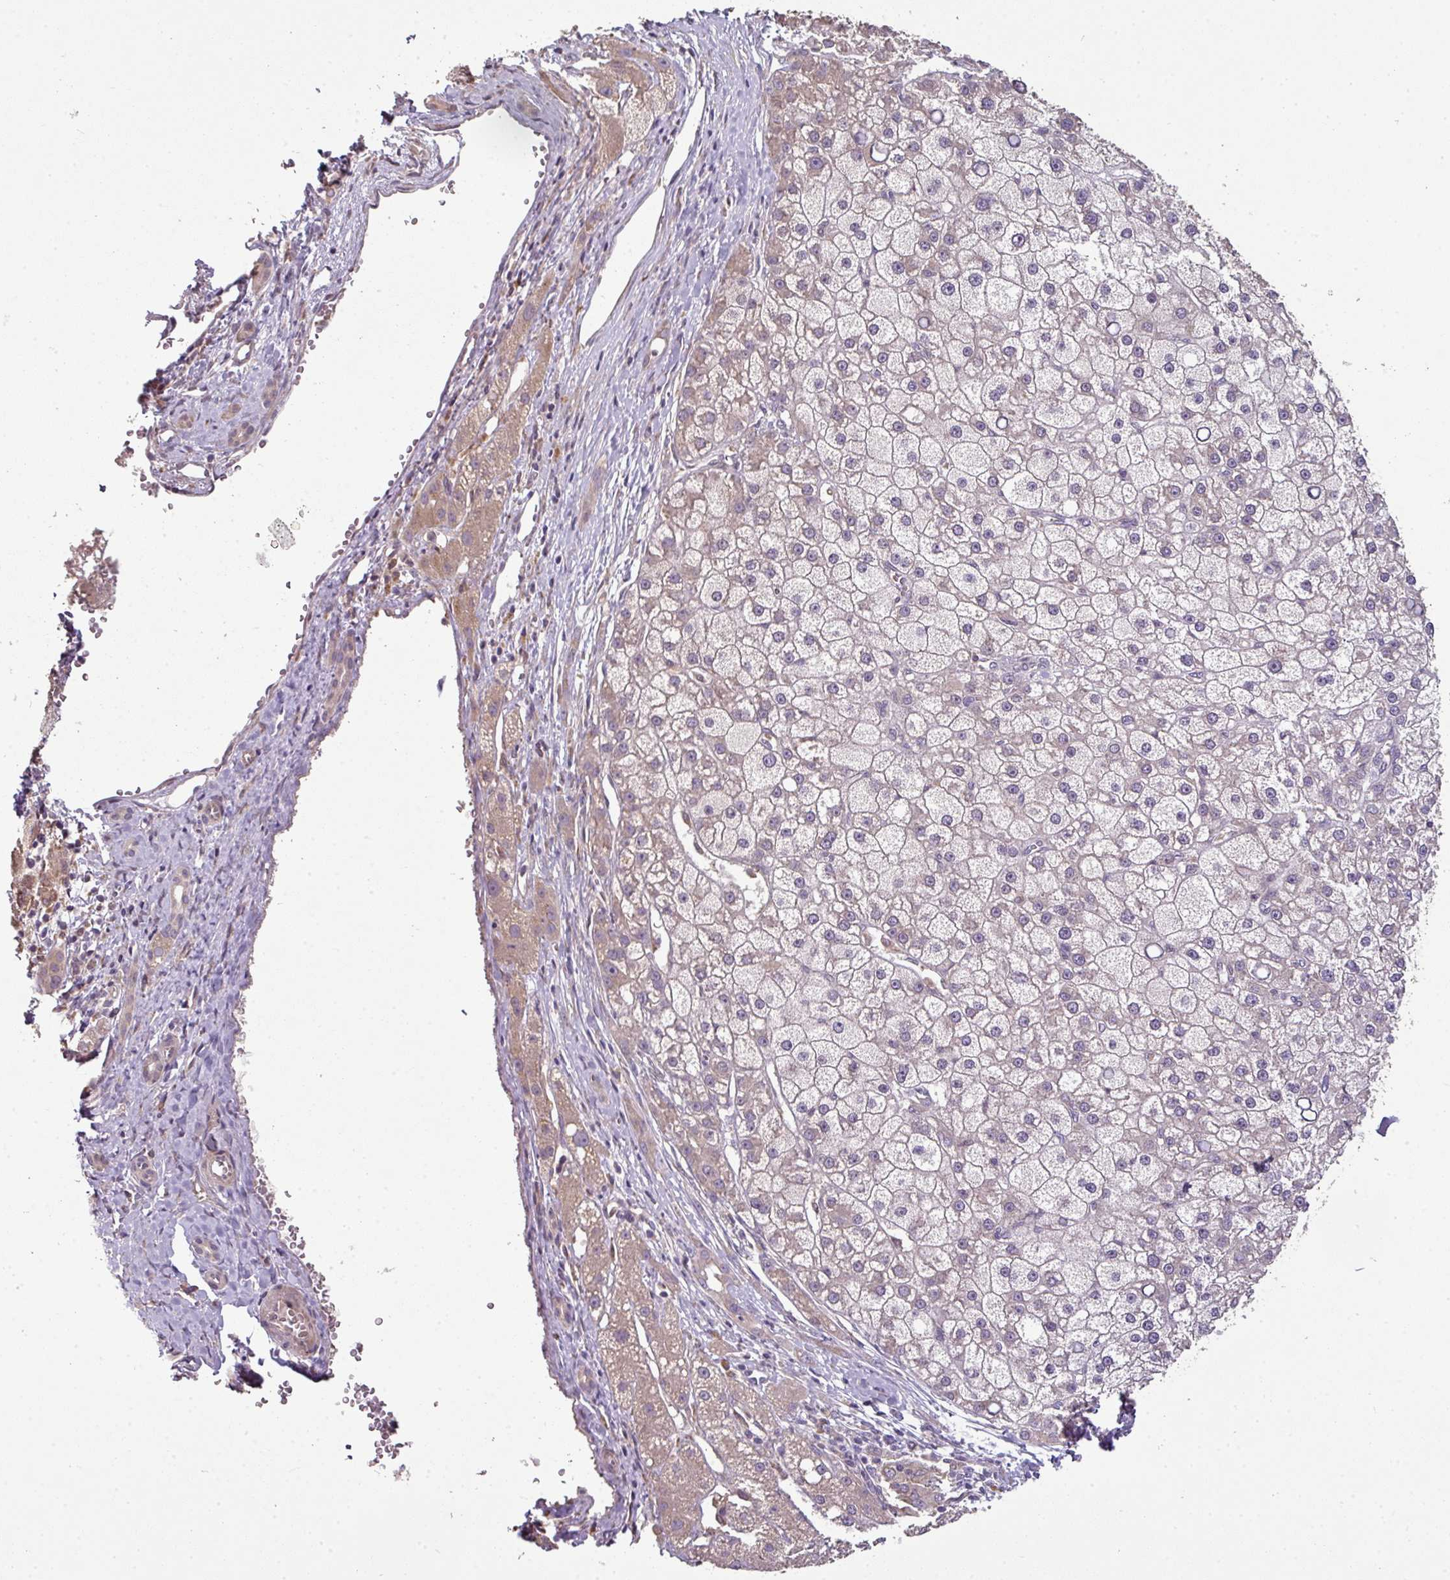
{"staining": {"intensity": "weak", "quantity": "25%-75%", "location": "cytoplasmic/membranous"}, "tissue": "liver cancer", "cell_type": "Tumor cells", "image_type": "cancer", "snomed": [{"axis": "morphology", "description": "Carcinoma, Hepatocellular, NOS"}, {"axis": "topography", "description": "Liver"}], "caption": "Liver cancer (hepatocellular carcinoma) stained for a protein (brown) shows weak cytoplasmic/membranous positive expression in approximately 25%-75% of tumor cells.", "gene": "SPCS3", "patient": {"sex": "male", "age": 67}}